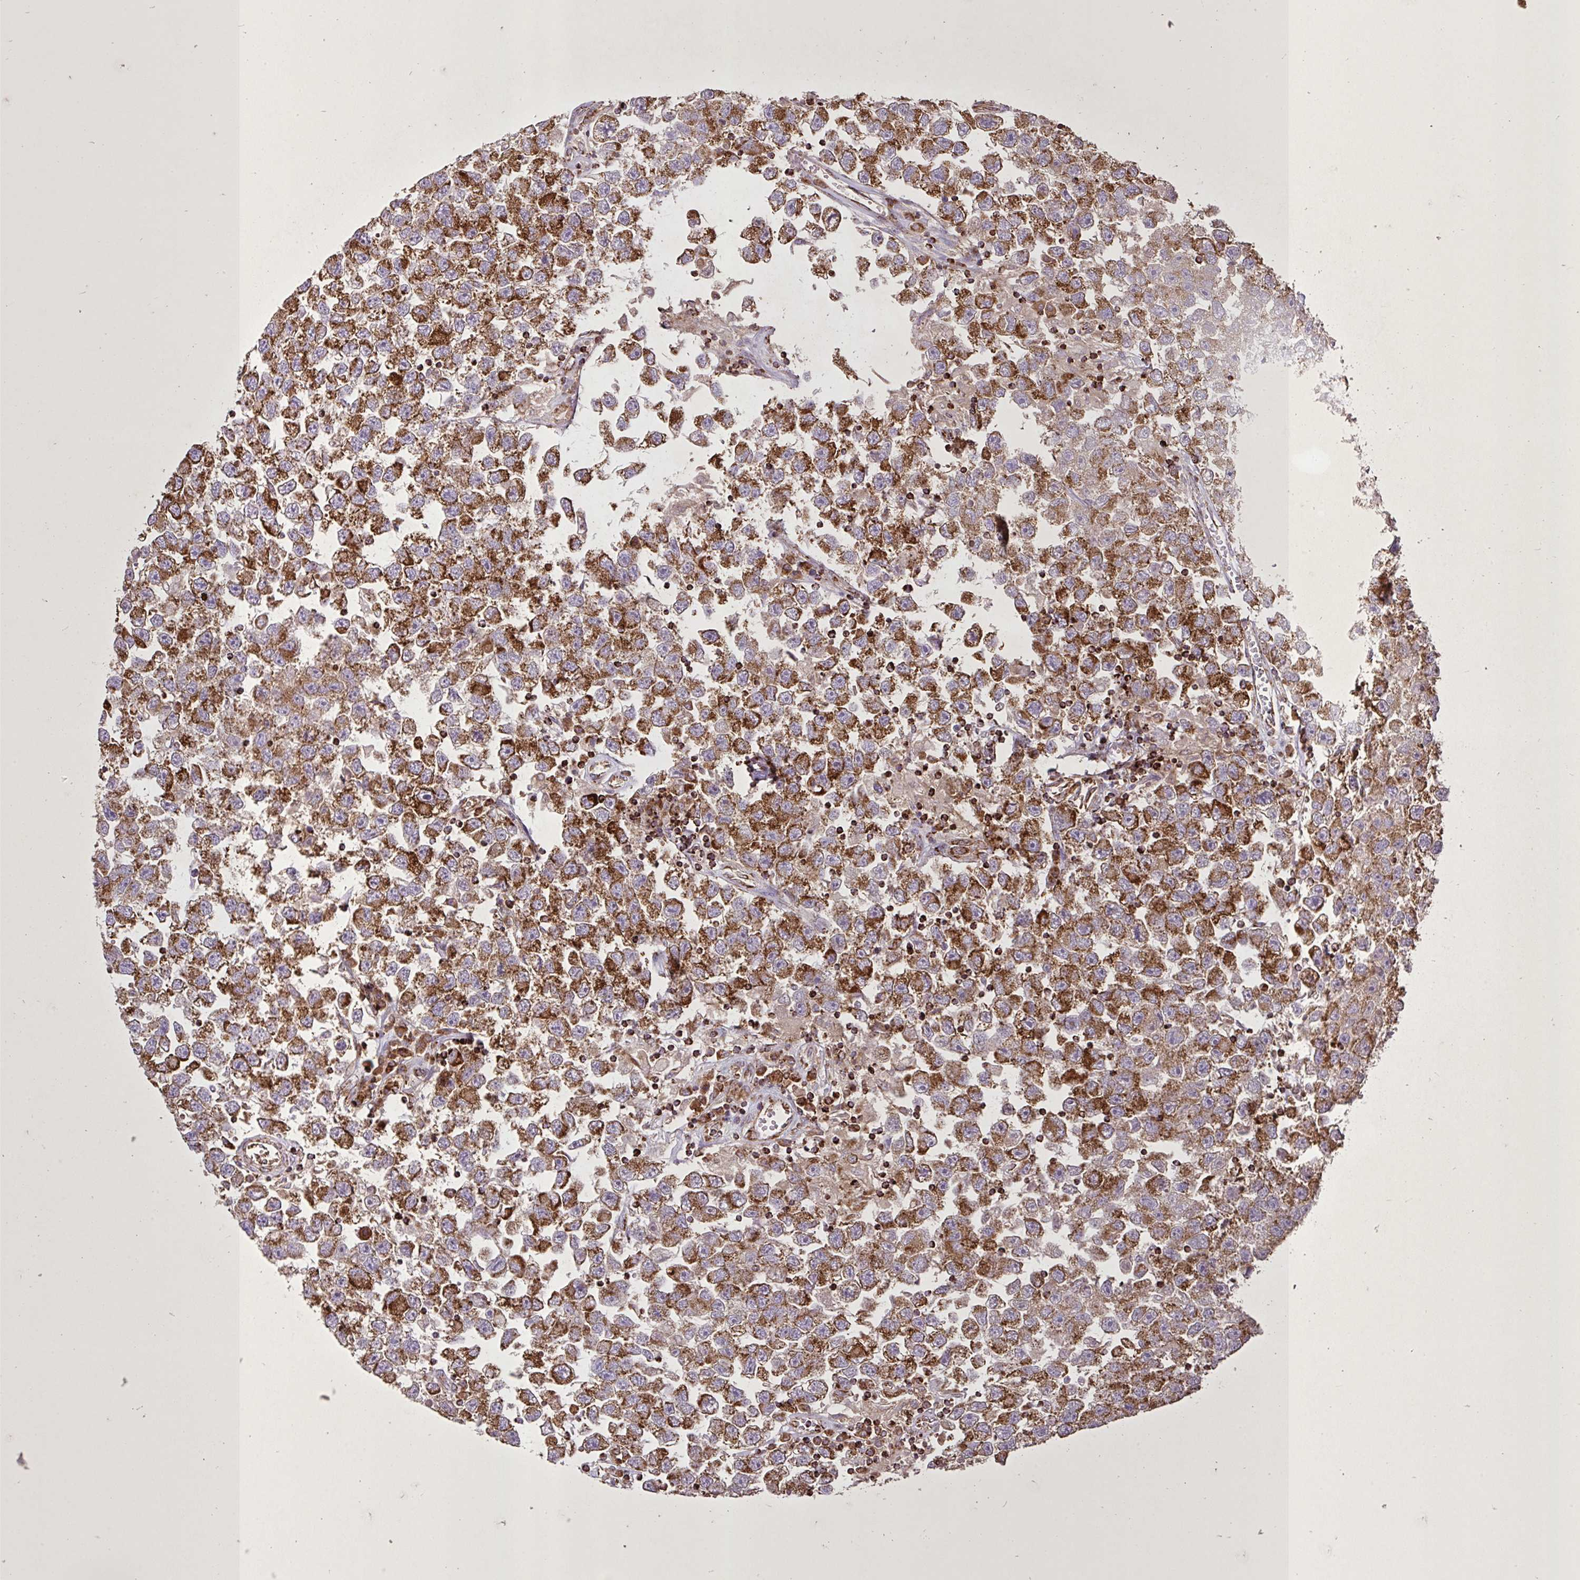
{"staining": {"intensity": "moderate", "quantity": ">75%", "location": "cytoplasmic/membranous"}, "tissue": "testis cancer", "cell_type": "Tumor cells", "image_type": "cancer", "snomed": [{"axis": "morphology", "description": "Seminoma, NOS"}, {"axis": "topography", "description": "Testis"}], "caption": "Immunohistochemical staining of human seminoma (testis) demonstrates medium levels of moderate cytoplasmic/membranous positivity in approximately >75% of tumor cells.", "gene": "AGK", "patient": {"sex": "male", "age": 26}}